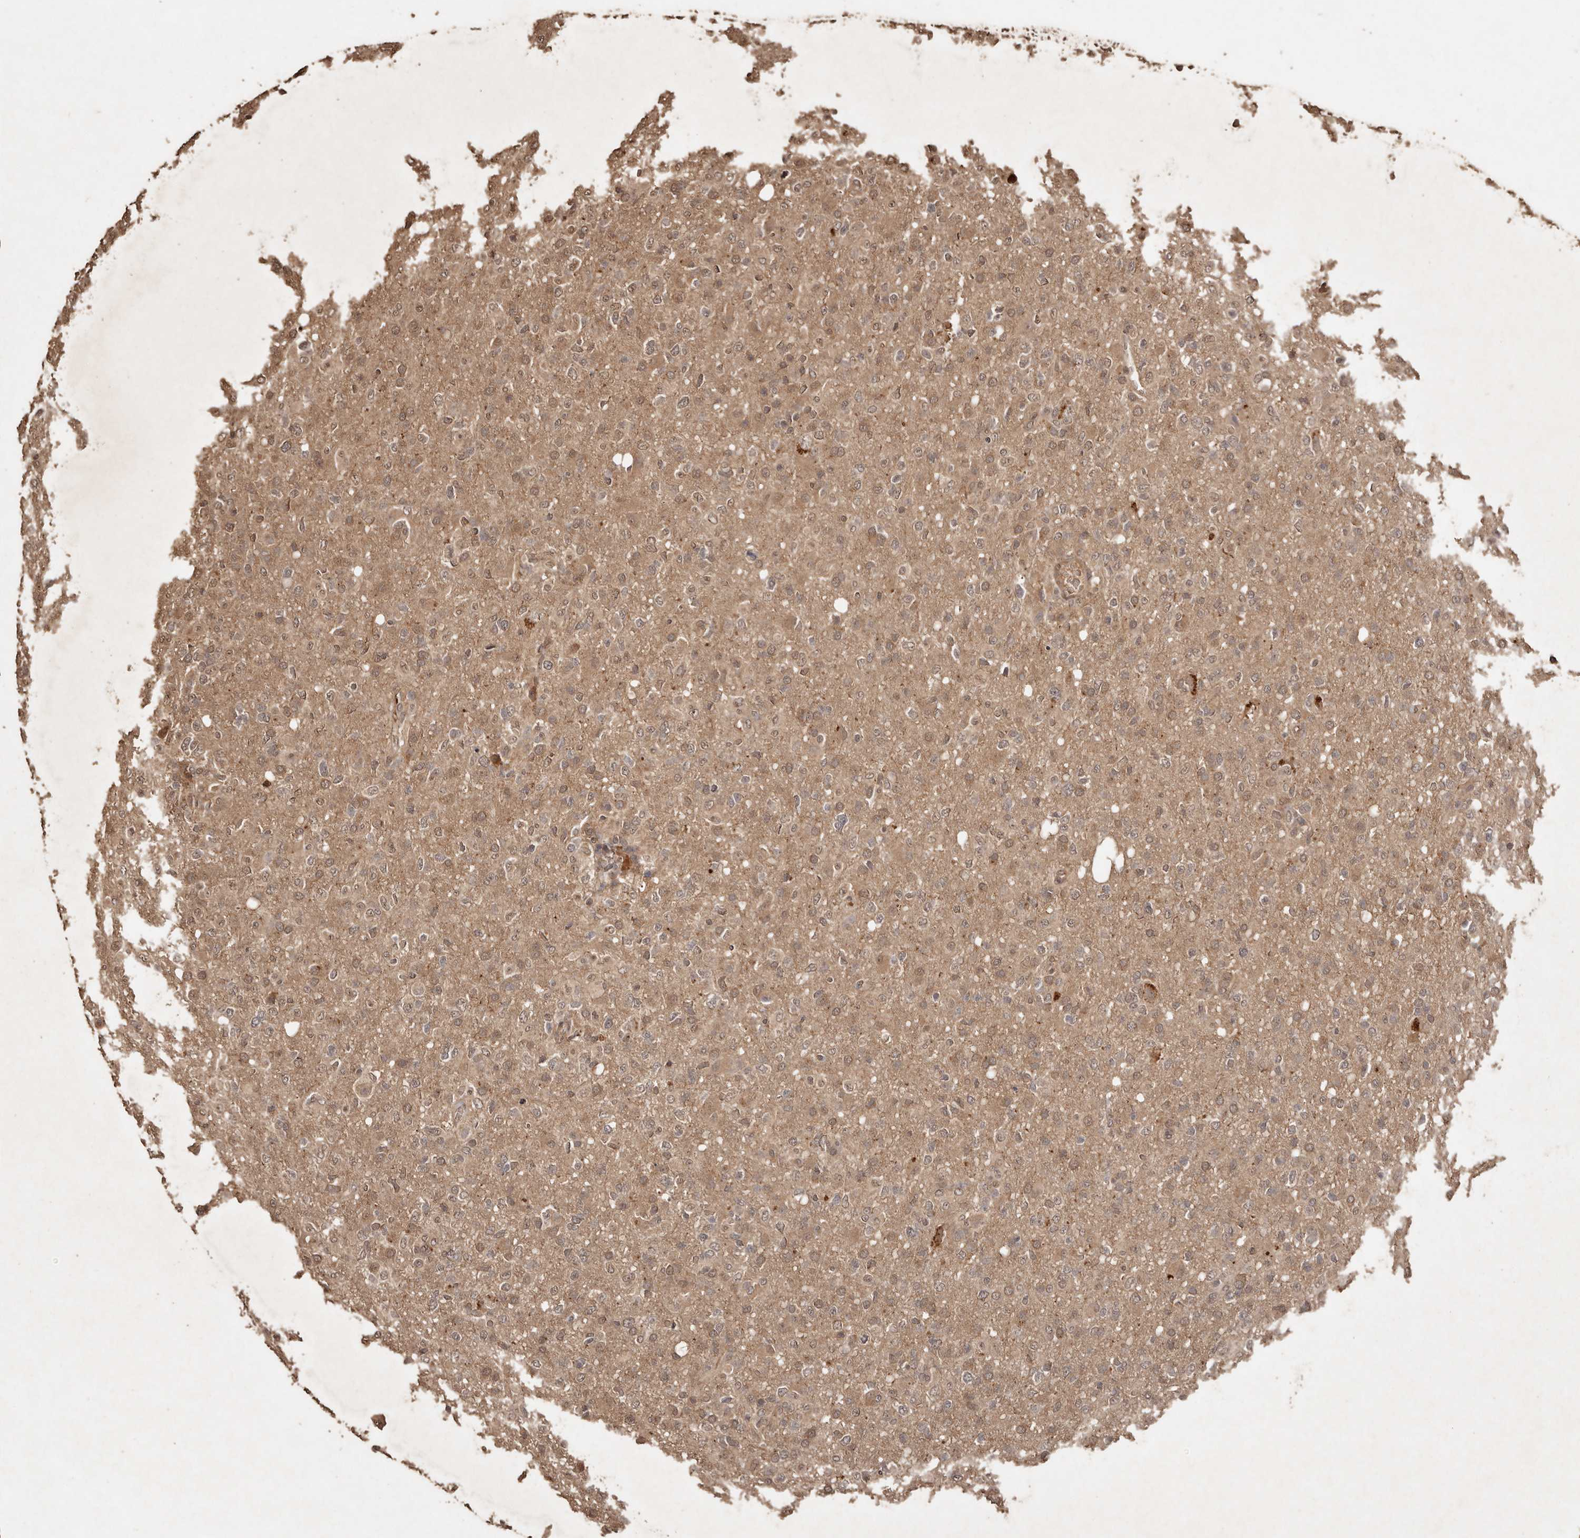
{"staining": {"intensity": "weak", "quantity": ">75%", "location": "cytoplasmic/membranous,nuclear"}, "tissue": "glioma", "cell_type": "Tumor cells", "image_type": "cancer", "snomed": [{"axis": "morphology", "description": "Glioma, malignant, High grade"}, {"axis": "topography", "description": "Brain"}], "caption": "High-grade glioma (malignant) was stained to show a protein in brown. There is low levels of weak cytoplasmic/membranous and nuclear staining in about >75% of tumor cells. (IHC, brightfield microscopy, high magnification).", "gene": "PKDCC", "patient": {"sex": "female", "age": 57}}